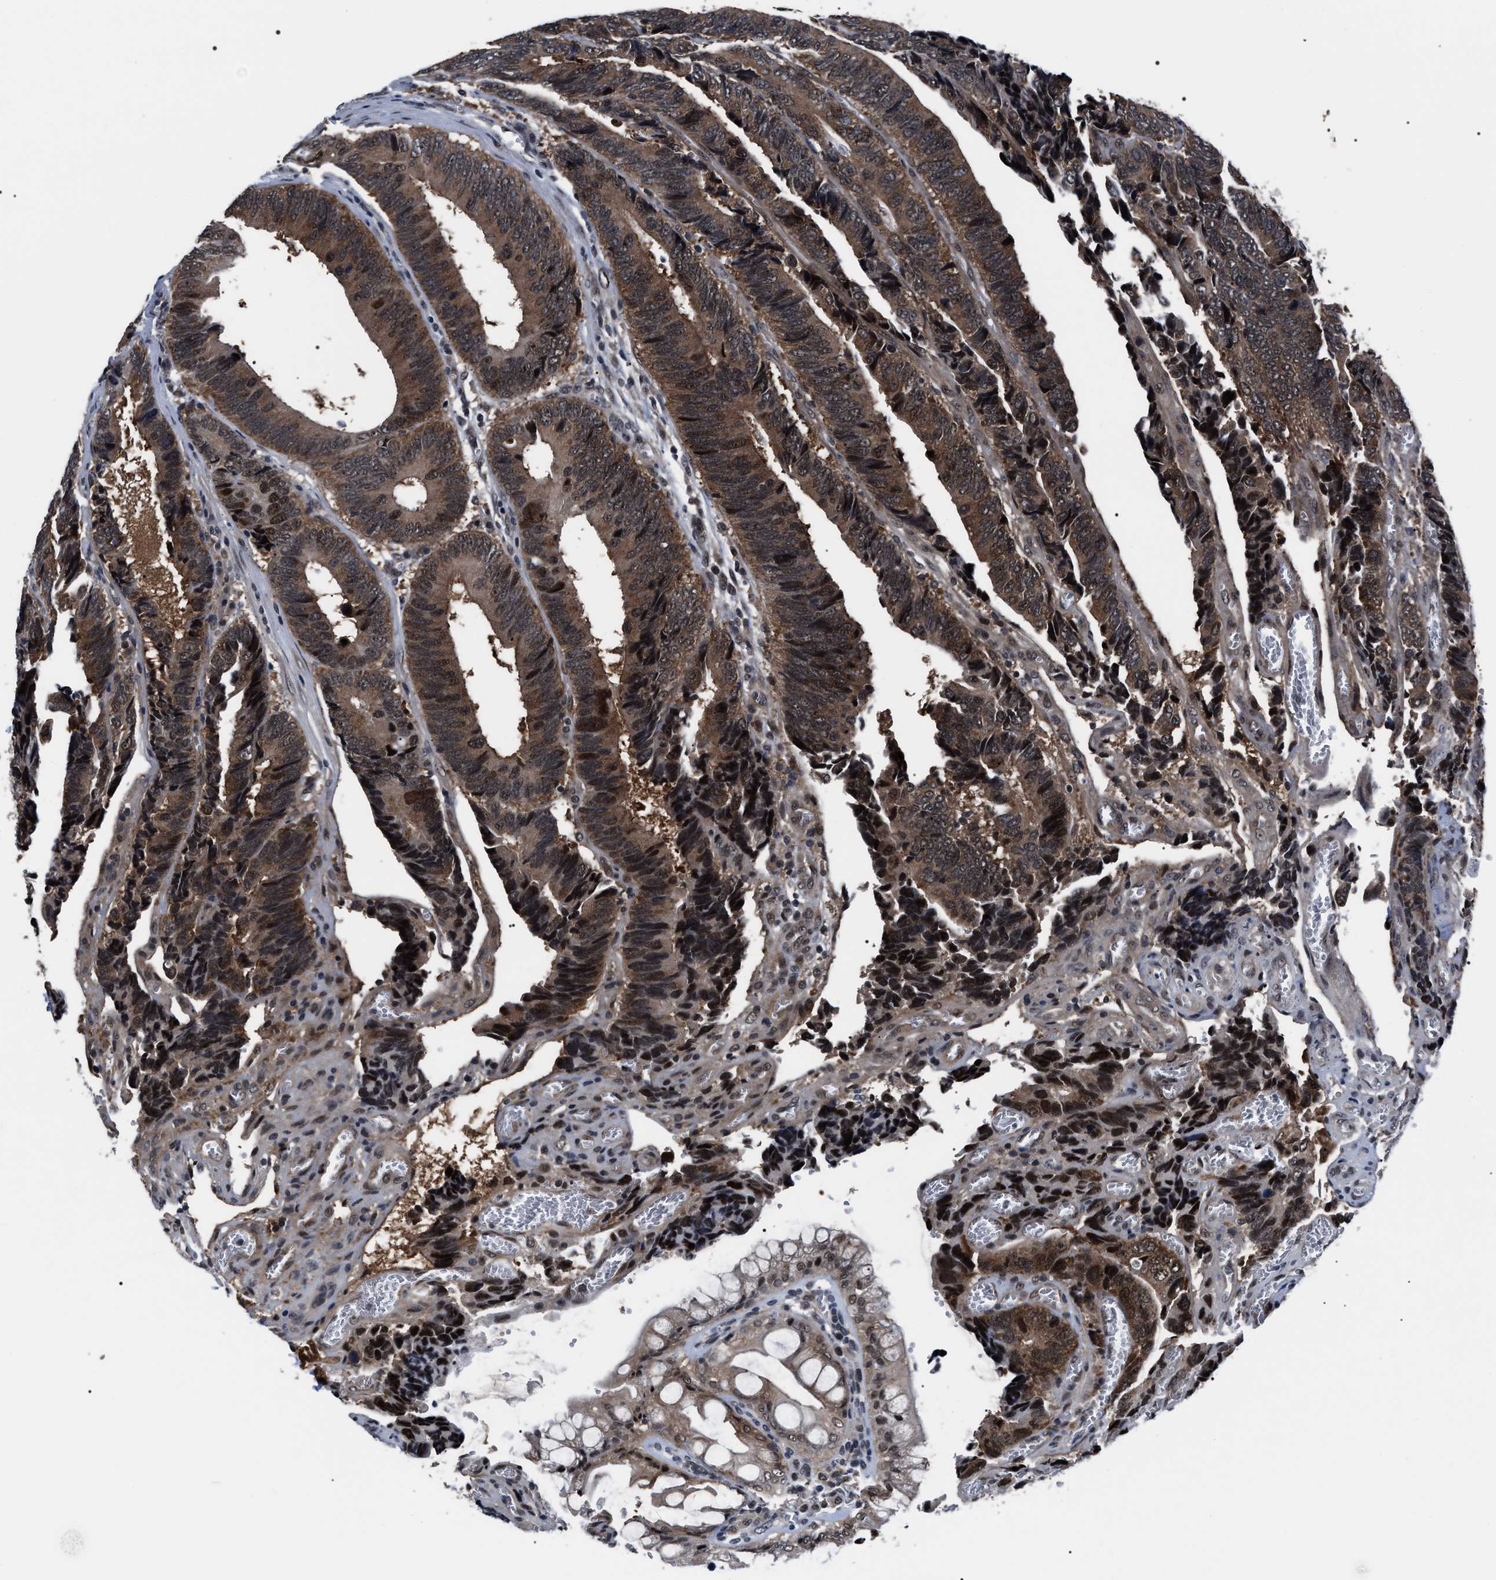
{"staining": {"intensity": "moderate", "quantity": ">75%", "location": "cytoplasmic/membranous,nuclear"}, "tissue": "colorectal cancer", "cell_type": "Tumor cells", "image_type": "cancer", "snomed": [{"axis": "morphology", "description": "Adenocarcinoma, NOS"}, {"axis": "topography", "description": "Colon"}], "caption": "About >75% of tumor cells in human adenocarcinoma (colorectal) demonstrate moderate cytoplasmic/membranous and nuclear protein positivity as visualized by brown immunohistochemical staining.", "gene": "CSNK2A1", "patient": {"sex": "male", "age": 72}}